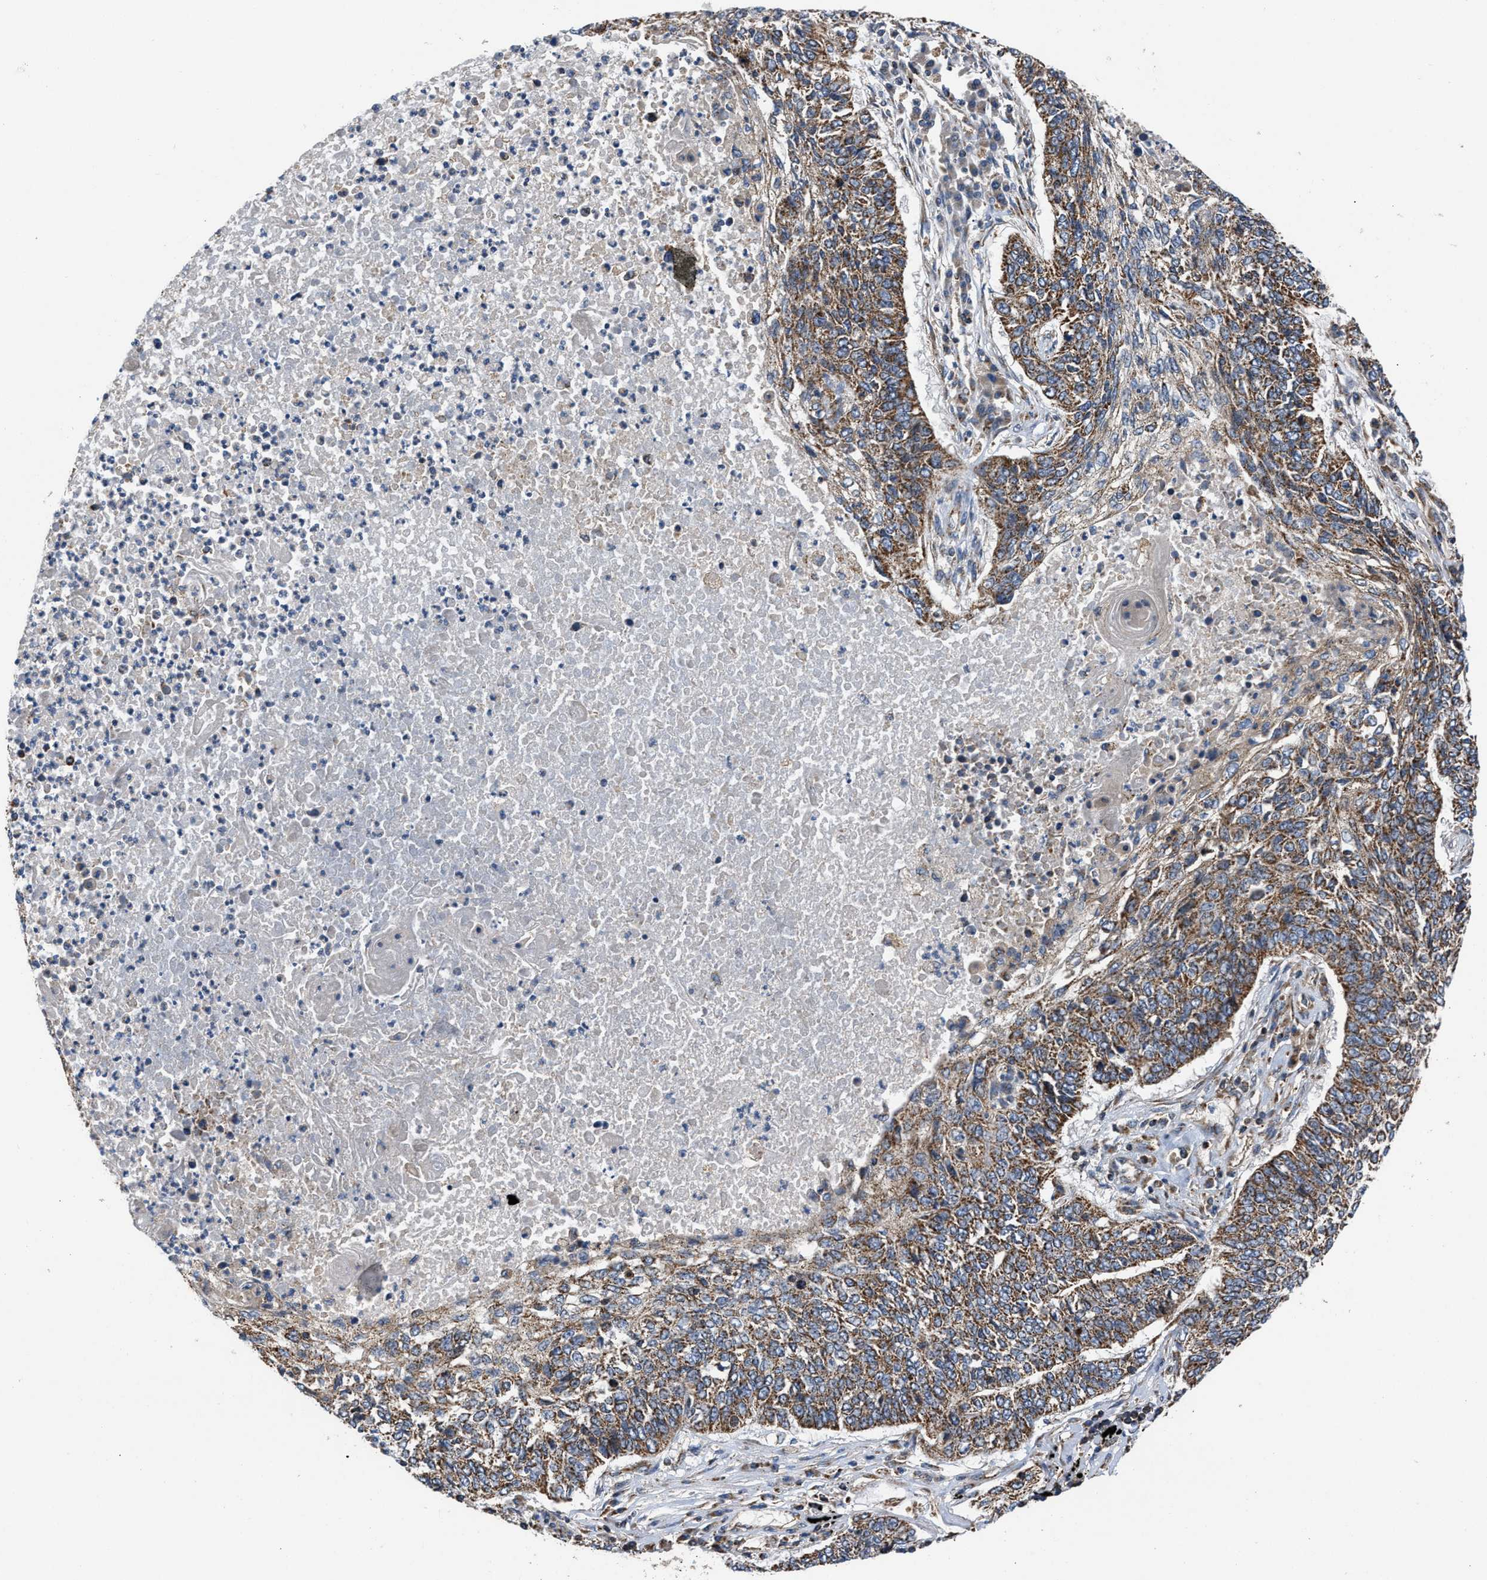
{"staining": {"intensity": "moderate", "quantity": ">75%", "location": "cytoplasmic/membranous"}, "tissue": "lung cancer", "cell_type": "Tumor cells", "image_type": "cancer", "snomed": [{"axis": "morphology", "description": "Normal tissue, NOS"}, {"axis": "morphology", "description": "Squamous cell carcinoma, NOS"}, {"axis": "topography", "description": "Cartilage tissue"}, {"axis": "topography", "description": "Bronchus"}, {"axis": "topography", "description": "Lung"}], "caption": "Approximately >75% of tumor cells in human lung cancer show moderate cytoplasmic/membranous protein positivity as visualized by brown immunohistochemical staining.", "gene": "OPTN", "patient": {"sex": "female", "age": 49}}